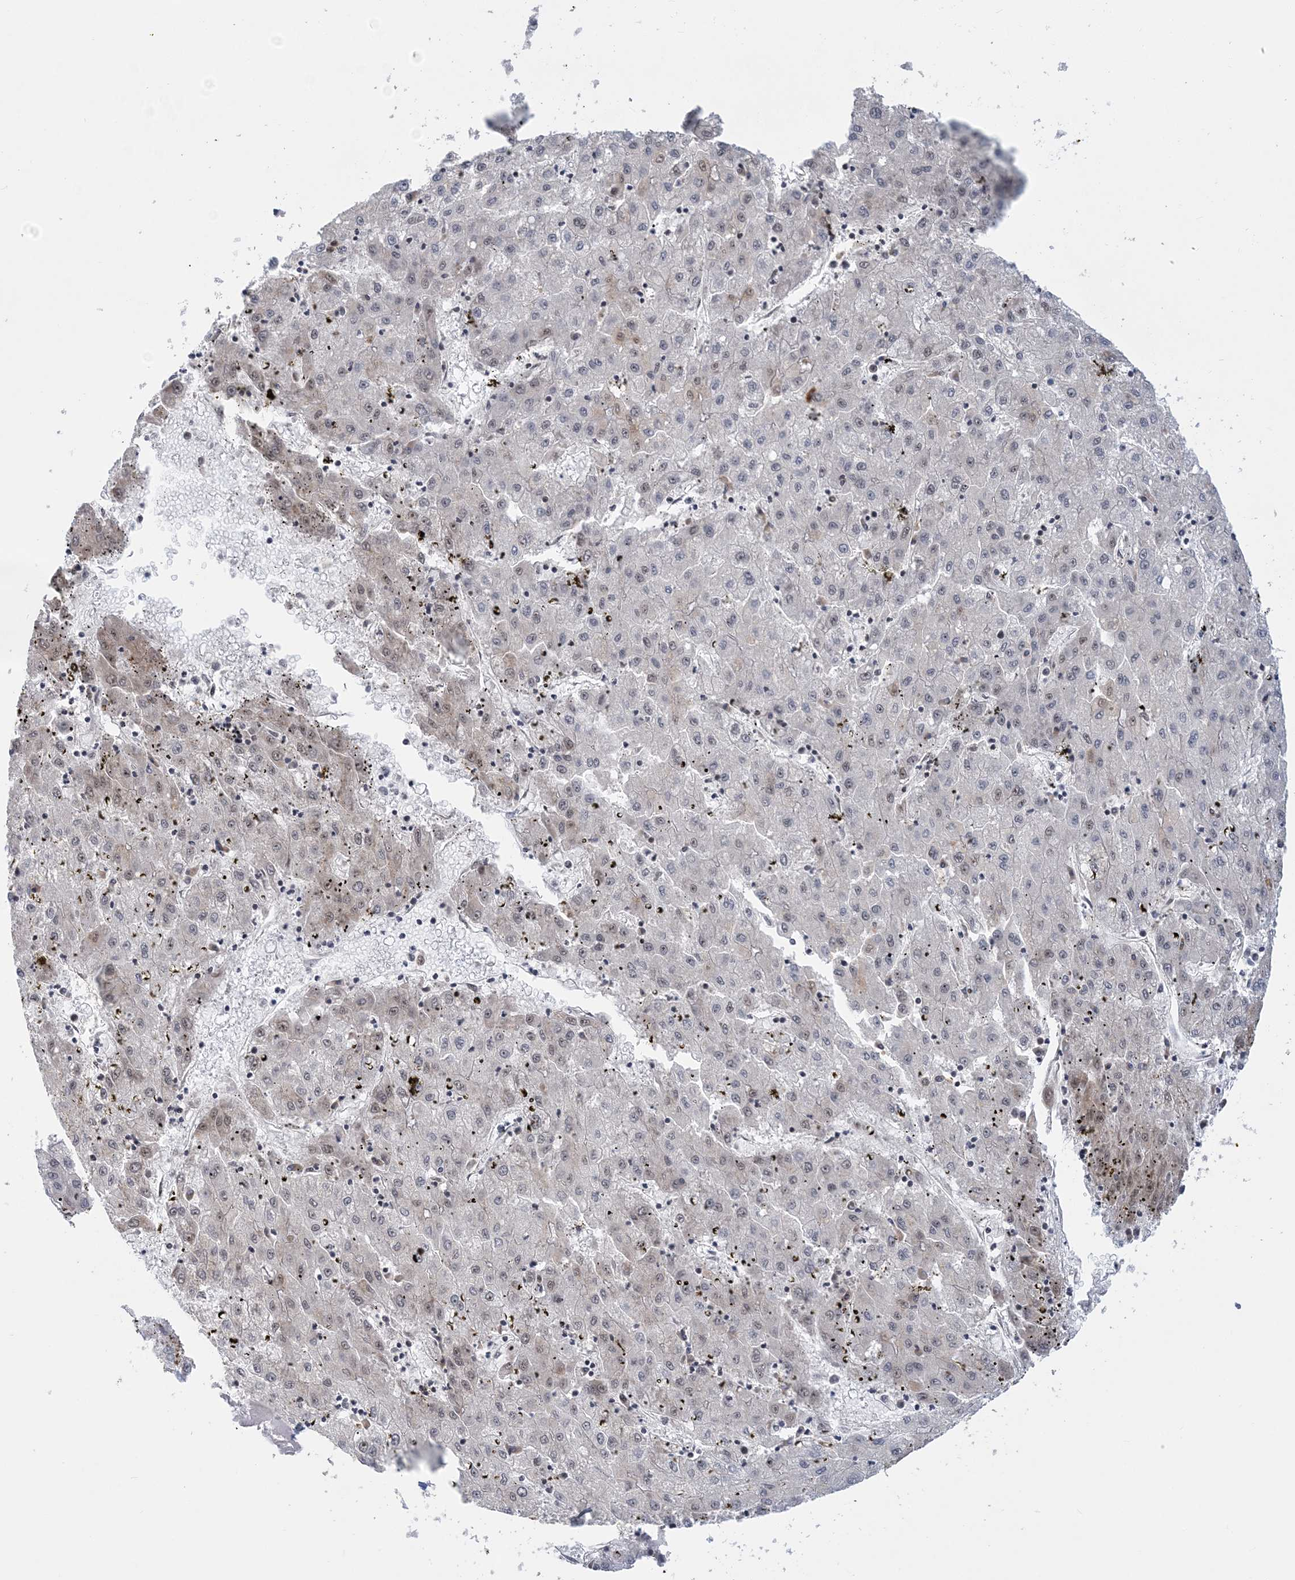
{"staining": {"intensity": "negative", "quantity": "none", "location": "none"}, "tissue": "liver cancer", "cell_type": "Tumor cells", "image_type": "cancer", "snomed": [{"axis": "morphology", "description": "Carcinoma, Hepatocellular, NOS"}, {"axis": "topography", "description": "Liver"}], "caption": "DAB immunohistochemical staining of liver hepatocellular carcinoma exhibits no significant staining in tumor cells.", "gene": "PLRG1", "patient": {"sex": "male", "age": 72}}